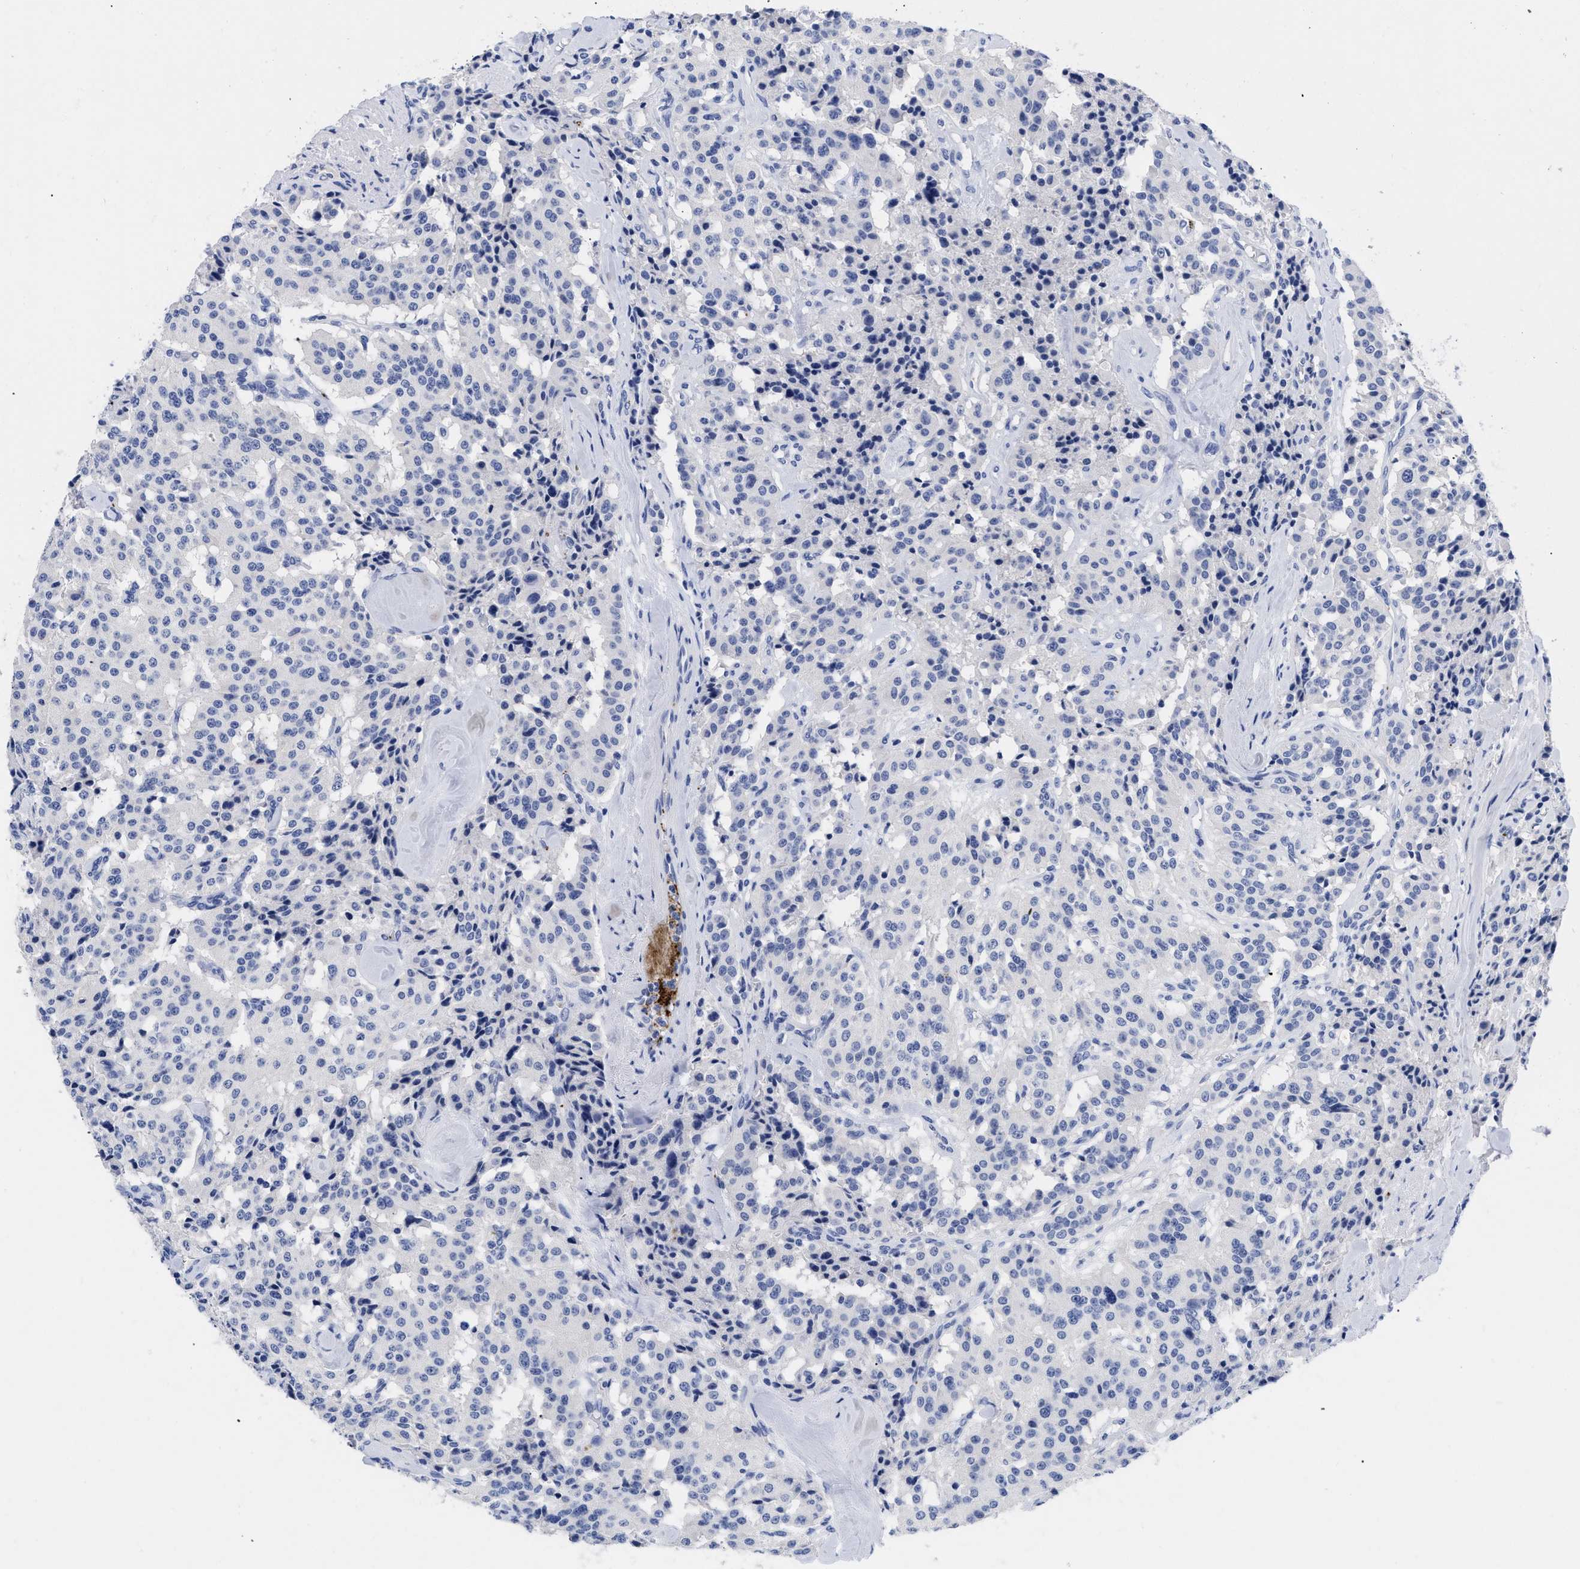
{"staining": {"intensity": "negative", "quantity": "none", "location": "none"}, "tissue": "carcinoid", "cell_type": "Tumor cells", "image_type": "cancer", "snomed": [{"axis": "morphology", "description": "Carcinoid, malignant, NOS"}, {"axis": "topography", "description": "Lung"}], "caption": "IHC photomicrograph of human carcinoid stained for a protein (brown), which shows no expression in tumor cells. (Immunohistochemistry, brightfield microscopy, high magnification).", "gene": "TREML1", "patient": {"sex": "male", "age": 30}}